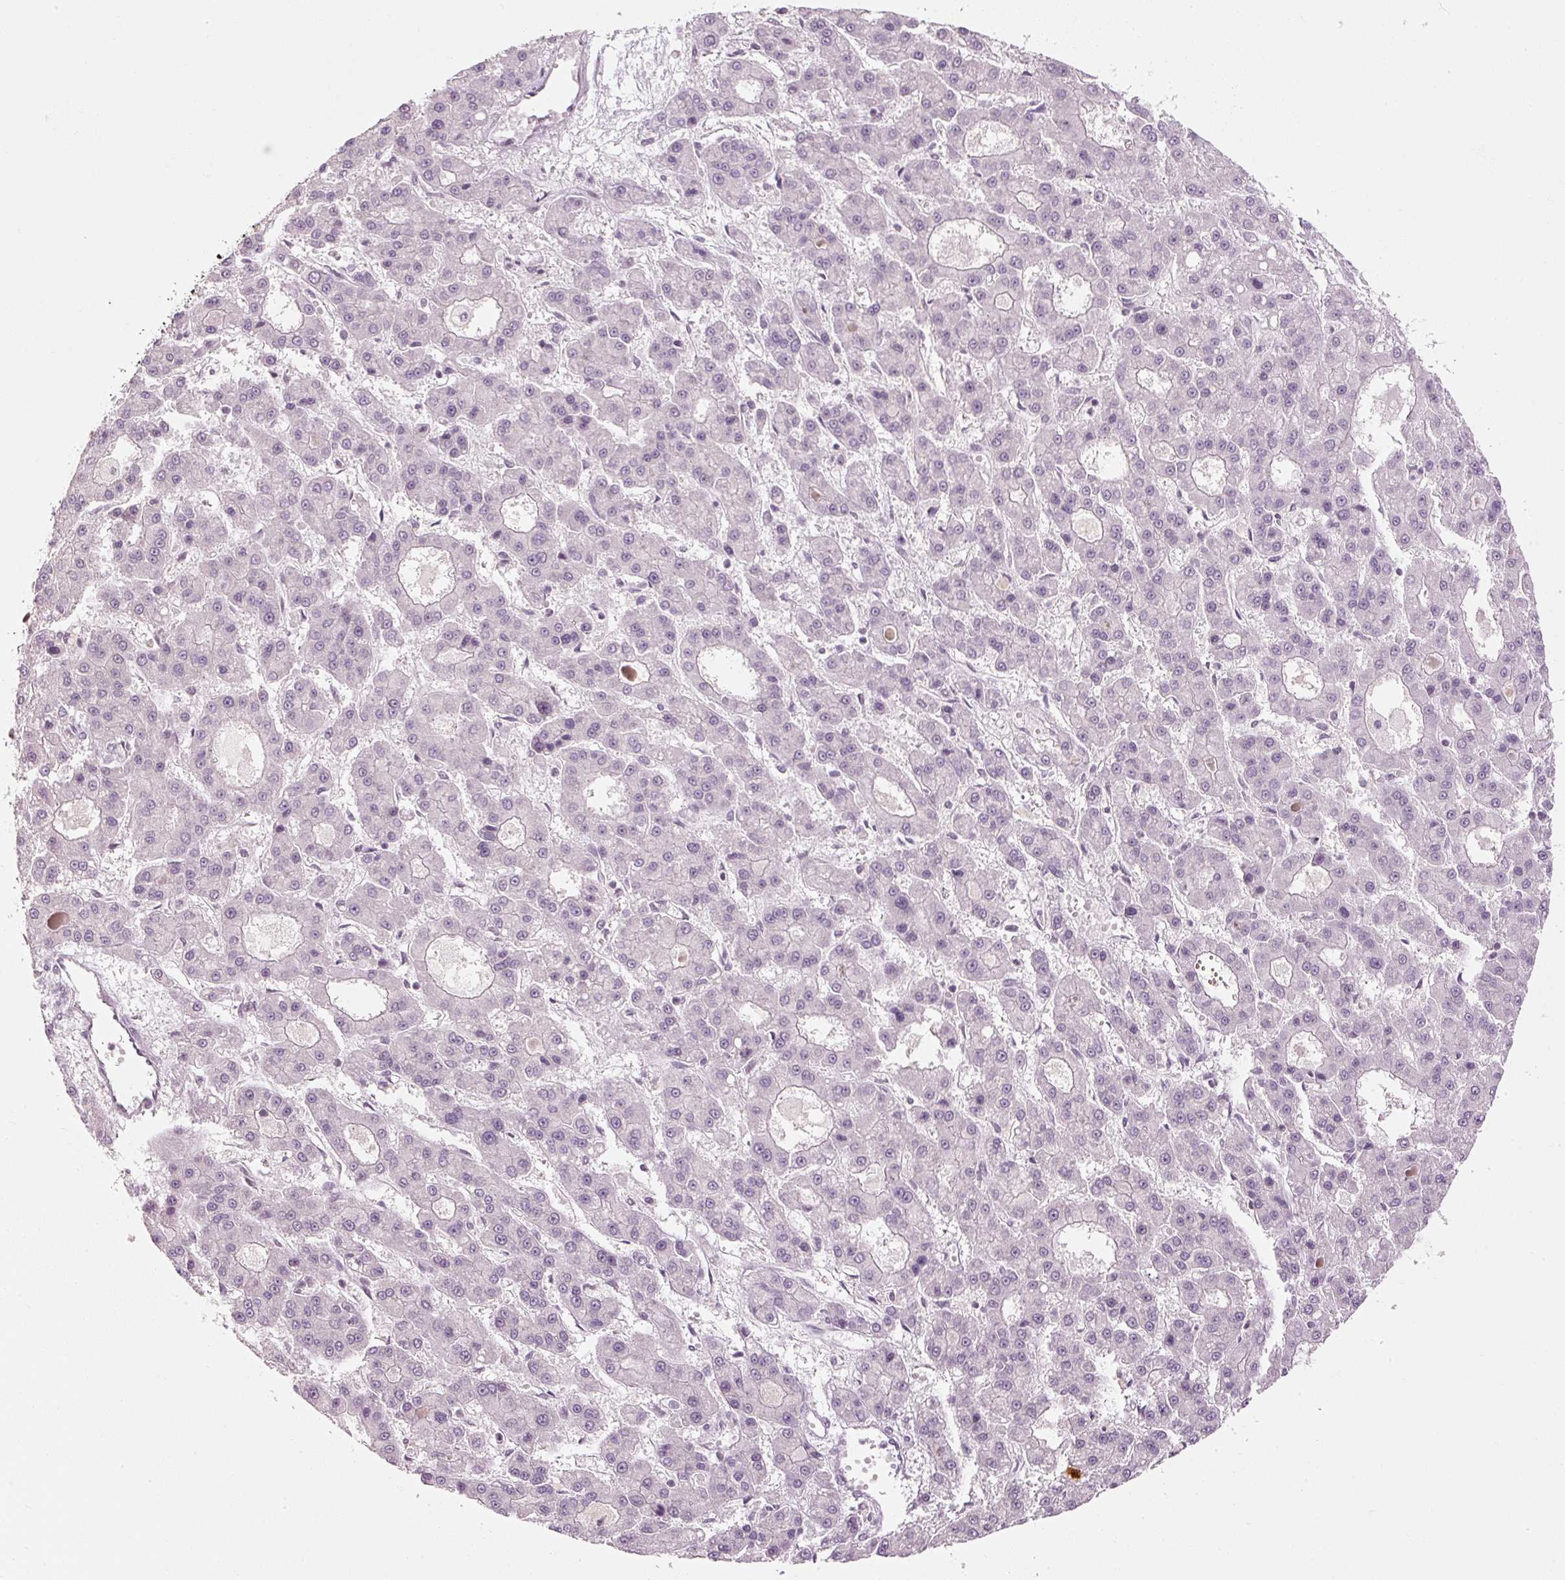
{"staining": {"intensity": "negative", "quantity": "none", "location": "none"}, "tissue": "liver cancer", "cell_type": "Tumor cells", "image_type": "cancer", "snomed": [{"axis": "morphology", "description": "Carcinoma, Hepatocellular, NOS"}, {"axis": "topography", "description": "Liver"}], "caption": "This photomicrograph is of liver cancer (hepatocellular carcinoma) stained with immunohistochemistry (IHC) to label a protein in brown with the nuclei are counter-stained blue. There is no staining in tumor cells.", "gene": "U2AF2", "patient": {"sex": "male", "age": 70}}